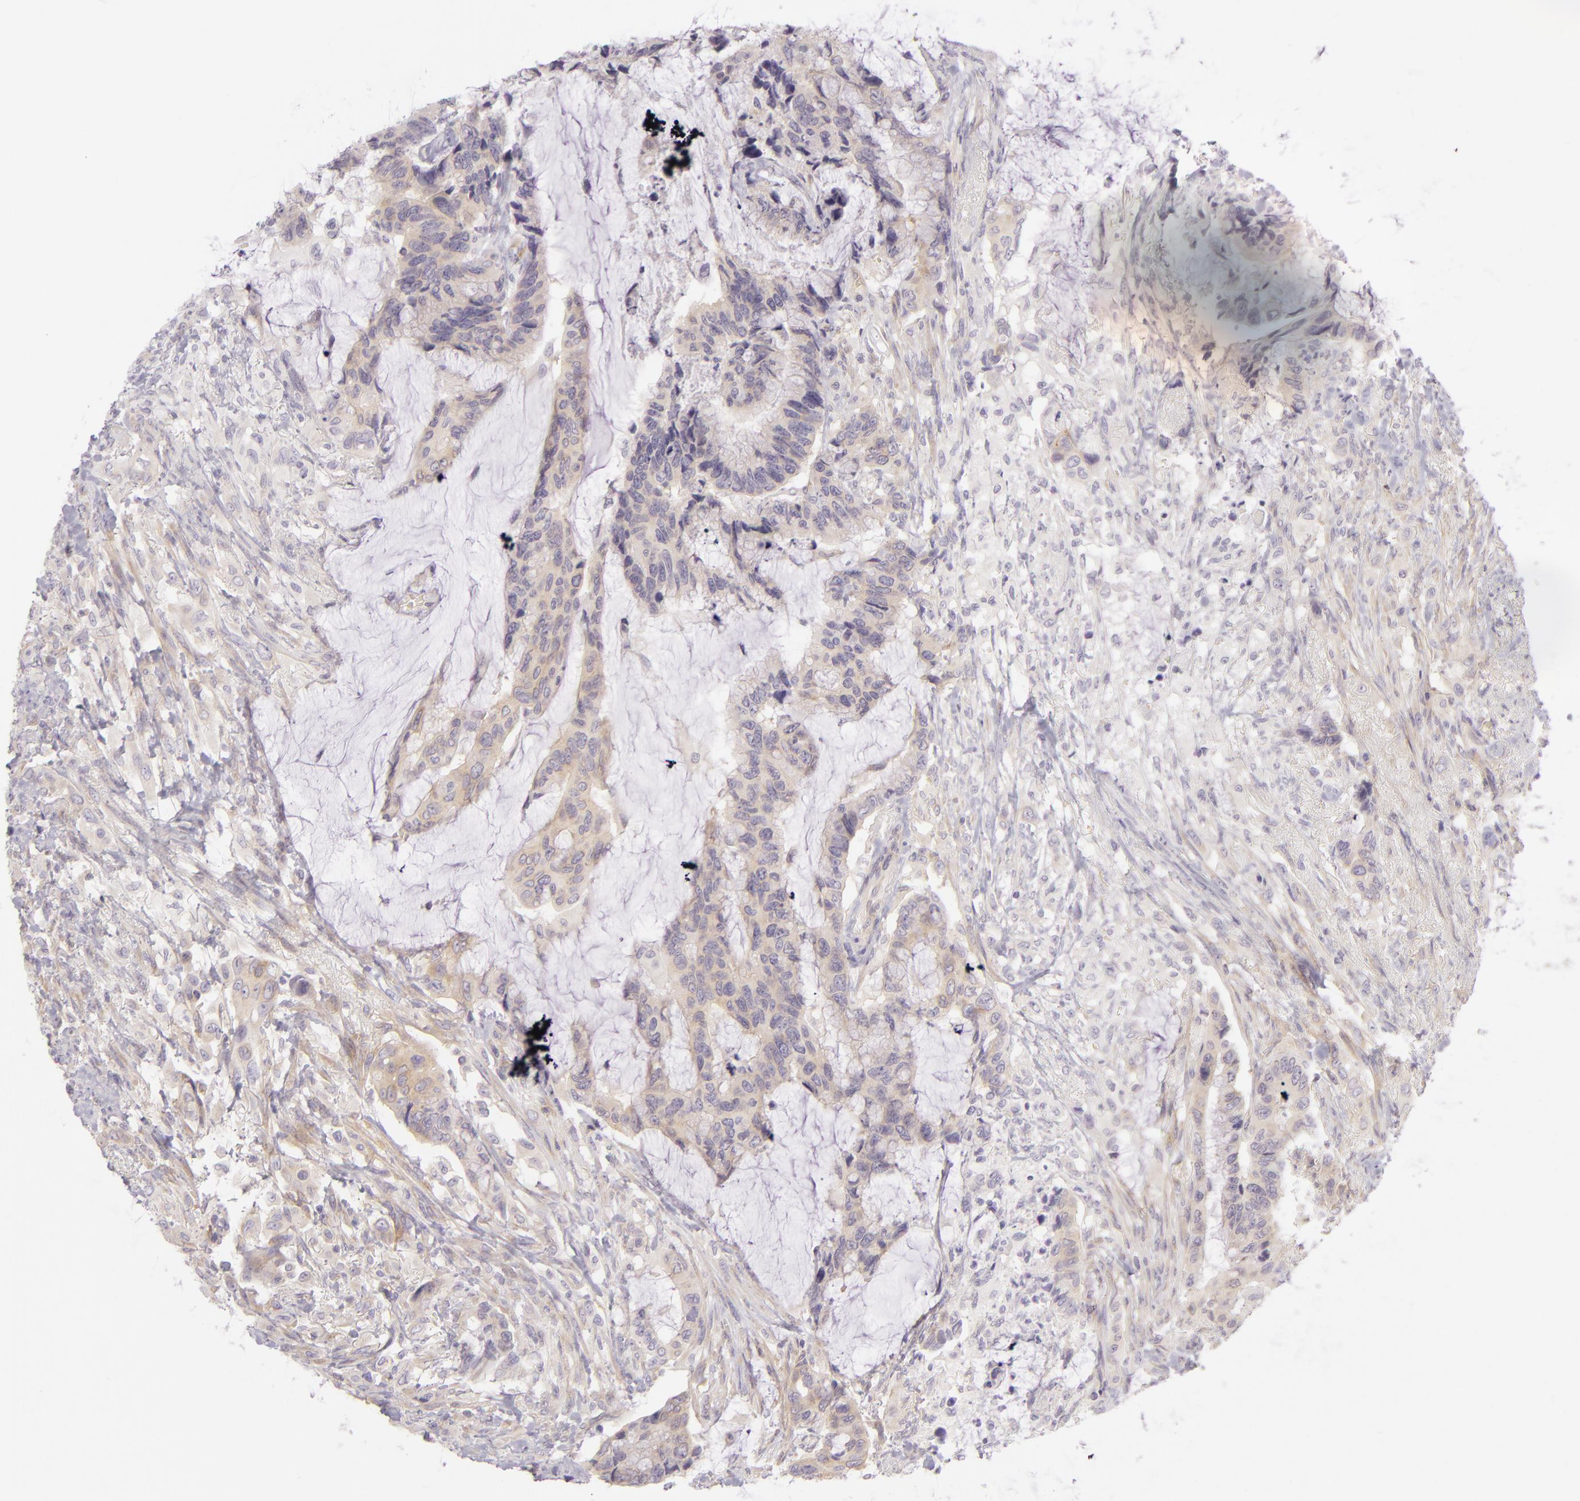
{"staining": {"intensity": "weak", "quantity": ">75%", "location": "cytoplasmic/membranous"}, "tissue": "colorectal cancer", "cell_type": "Tumor cells", "image_type": "cancer", "snomed": [{"axis": "morphology", "description": "Adenocarcinoma, NOS"}, {"axis": "topography", "description": "Rectum"}], "caption": "Human adenocarcinoma (colorectal) stained with a protein marker shows weak staining in tumor cells.", "gene": "ZC3H7B", "patient": {"sex": "female", "age": 59}}